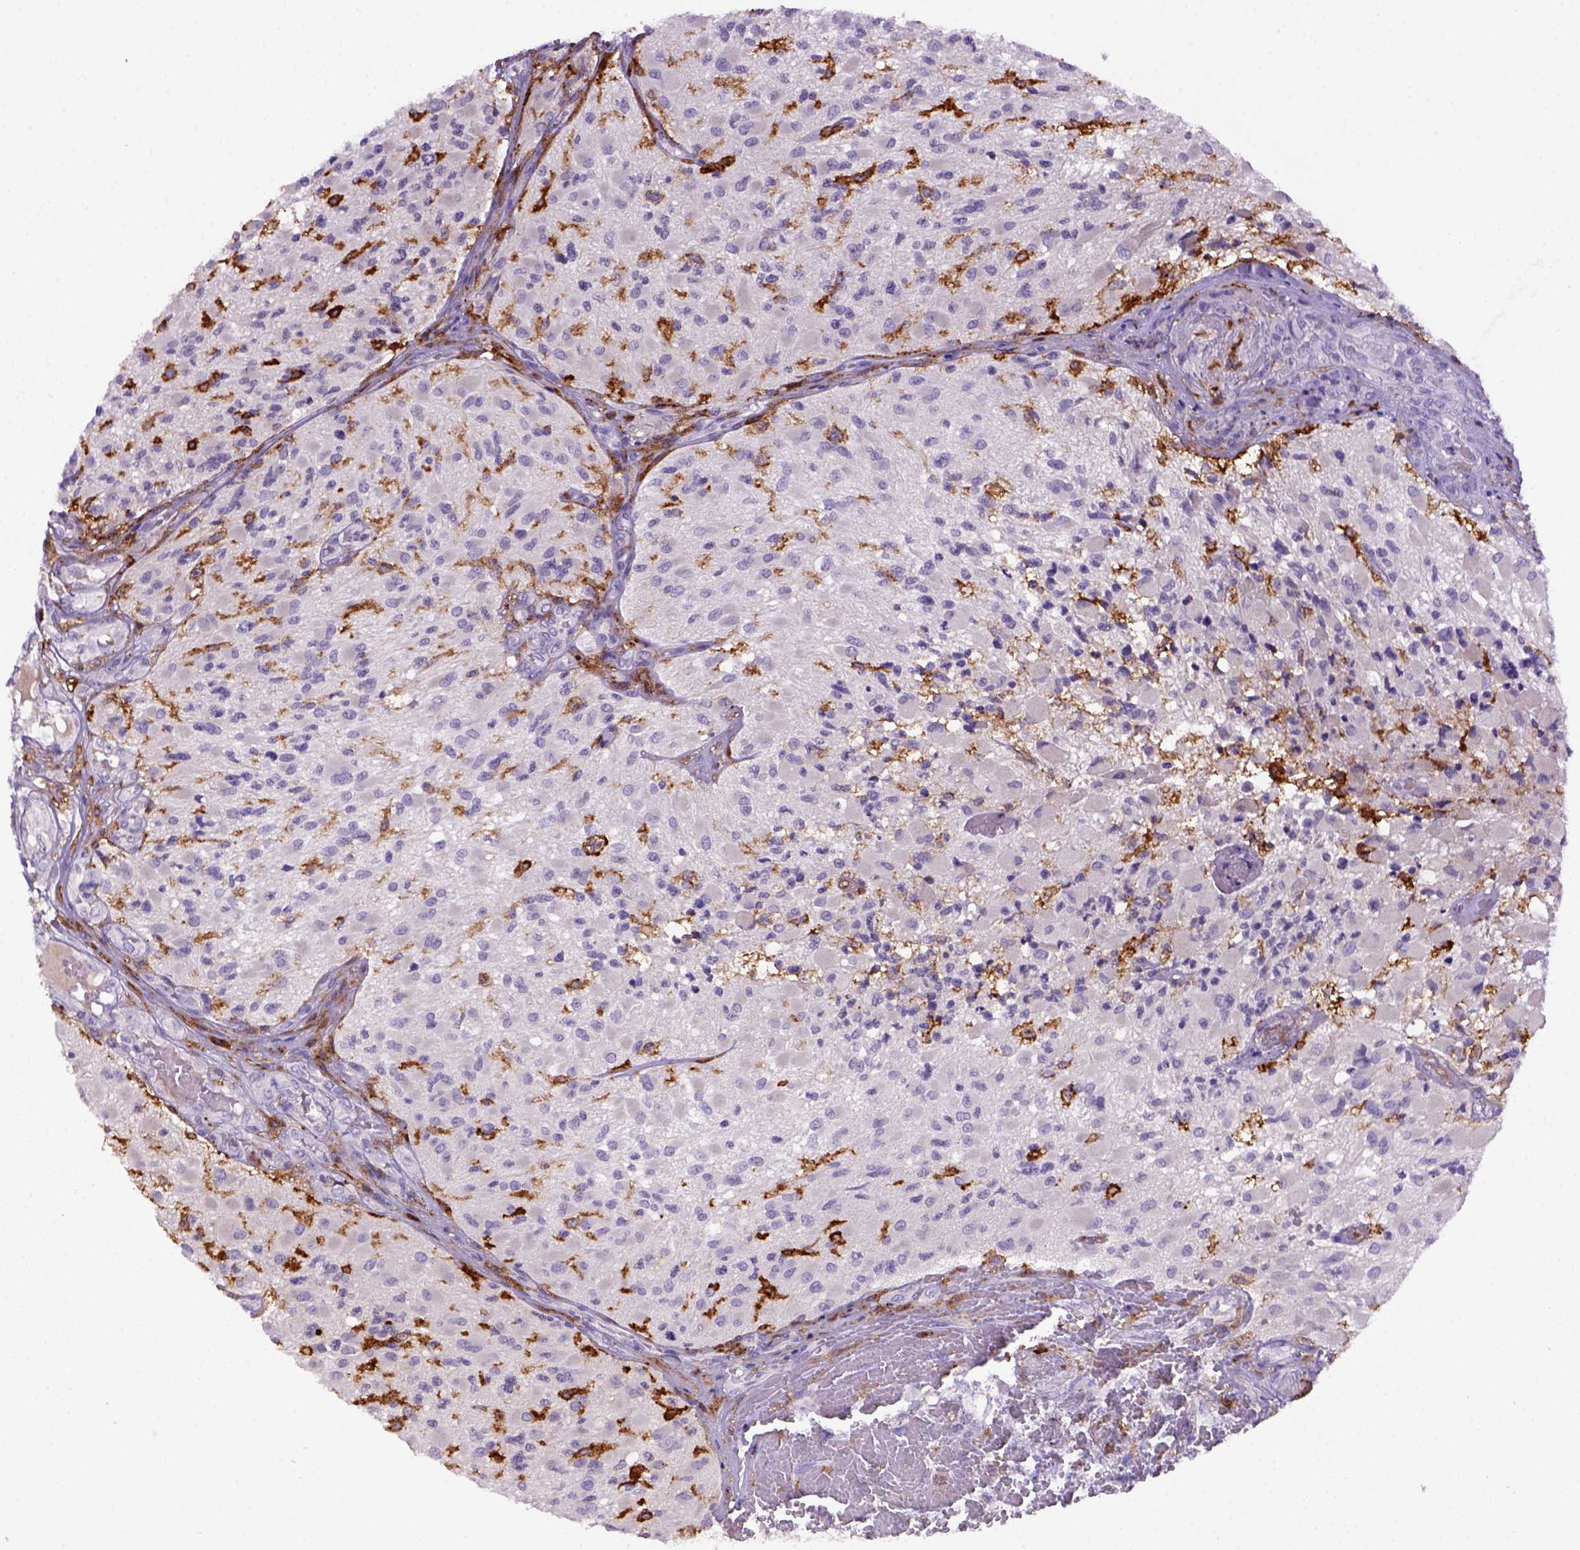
{"staining": {"intensity": "negative", "quantity": "none", "location": "none"}, "tissue": "glioma", "cell_type": "Tumor cells", "image_type": "cancer", "snomed": [{"axis": "morphology", "description": "Glioma, malignant, High grade"}, {"axis": "topography", "description": "Brain"}], "caption": "A micrograph of human glioma is negative for staining in tumor cells. Brightfield microscopy of immunohistochemistry stained with DAB (3,3'-diaminobenzidine) (brown) and hematoxylin (blue), captured at high magnification.", "gene": "CD14", "patient": {"sex": "female", "age": 63}}